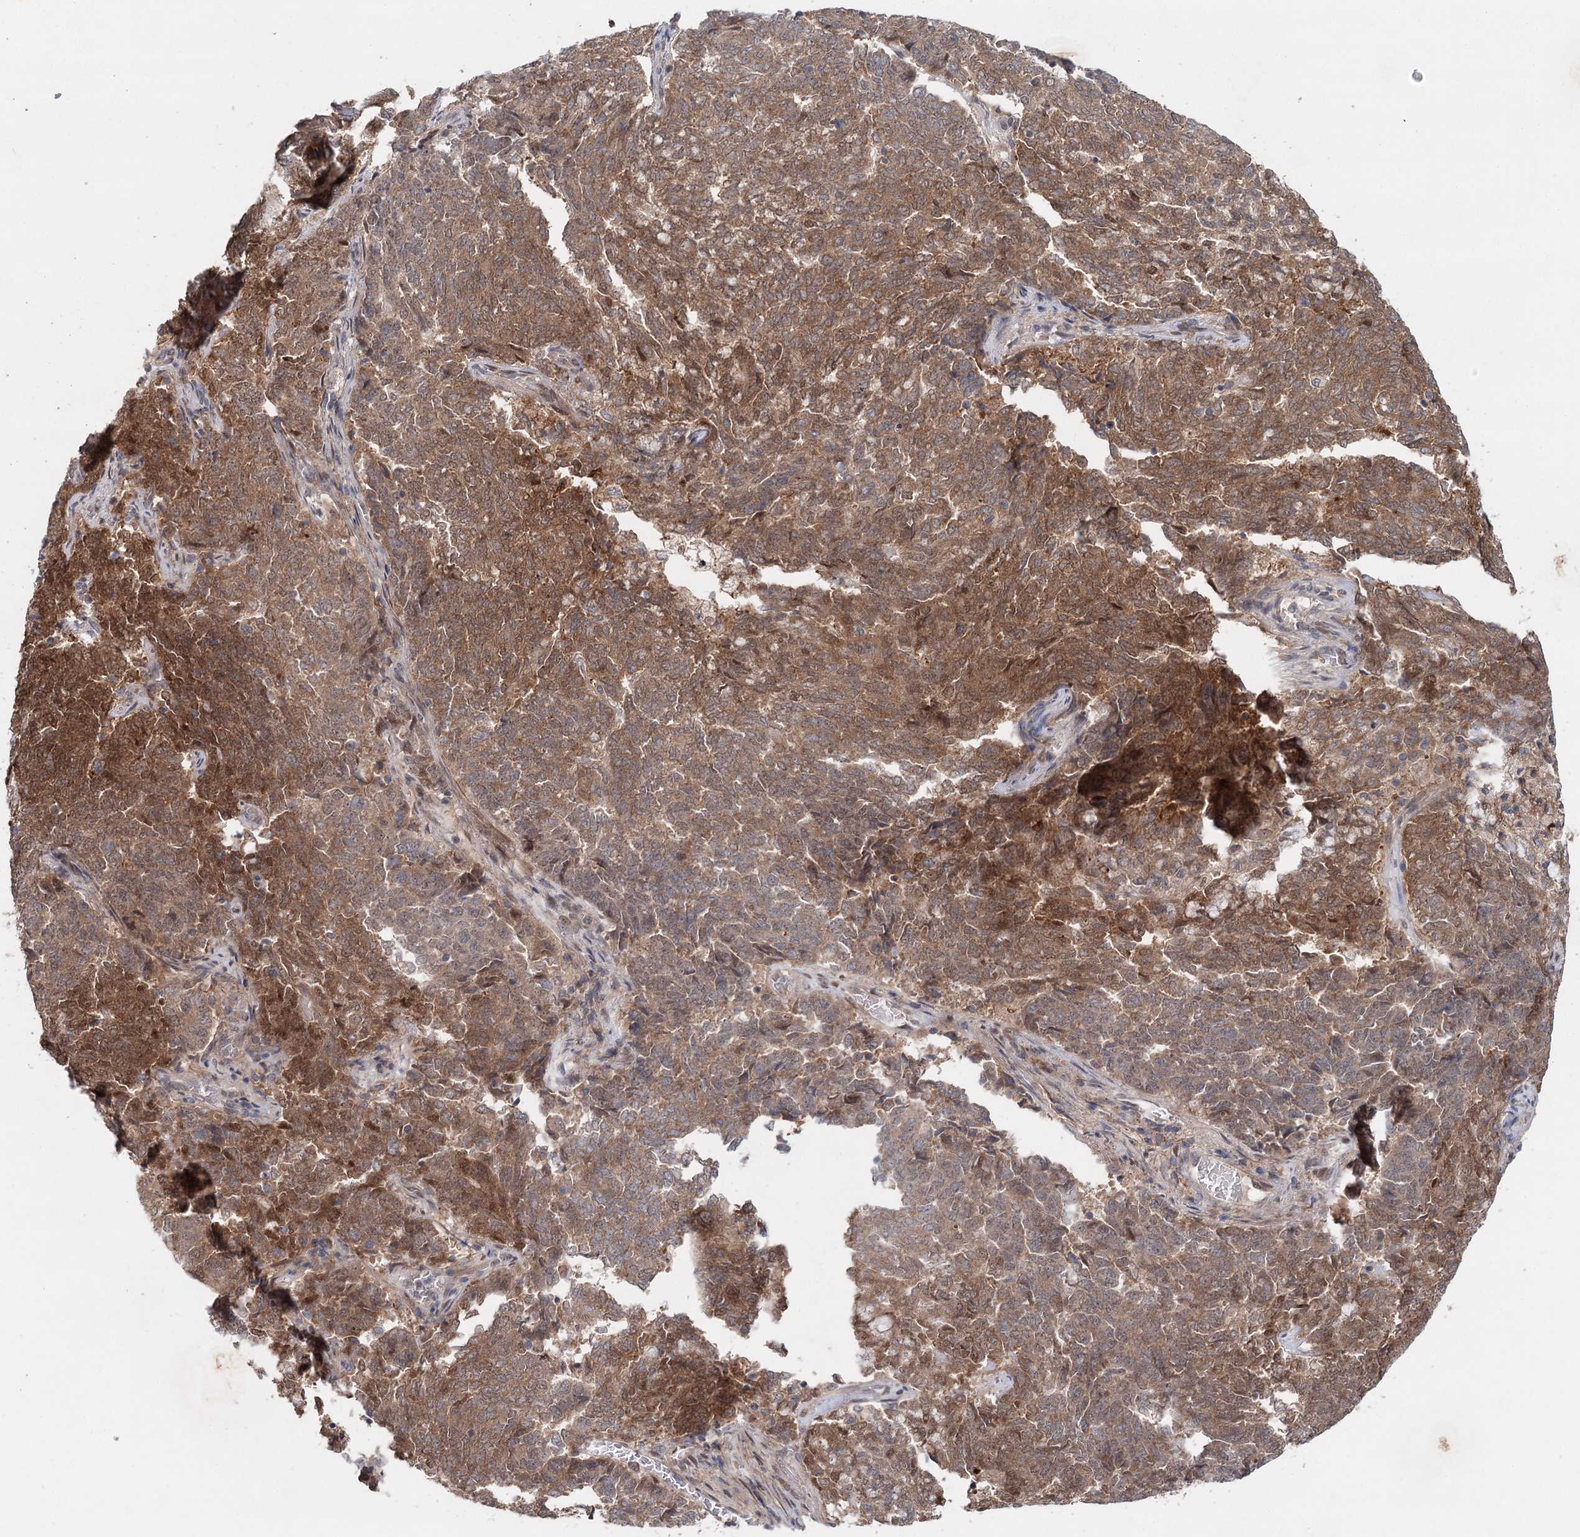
{"staining": {"intensity": "moderate", "quantity": ">75%", "location": "cytoplasmic/membranous,nuclear"}, "tissue": "endometrial cancer", "cell_type": "Tumor cells", "image_type": "cancer", "snomed": [{"axis": "morphology", "description": "Adenocarcinoma, NOS"}, {"axis": "topography", "description": "Endometrium"}], "caption": "Approximately >75% of tumor cells in endometrial adenocarcinoma show moderate cytoplasmic/membranous and nuclear protein staining as visualized by brown immunohistochemical staining.", "gene": "AP3B1", "patient": {"sex": "female", "age": 80}}